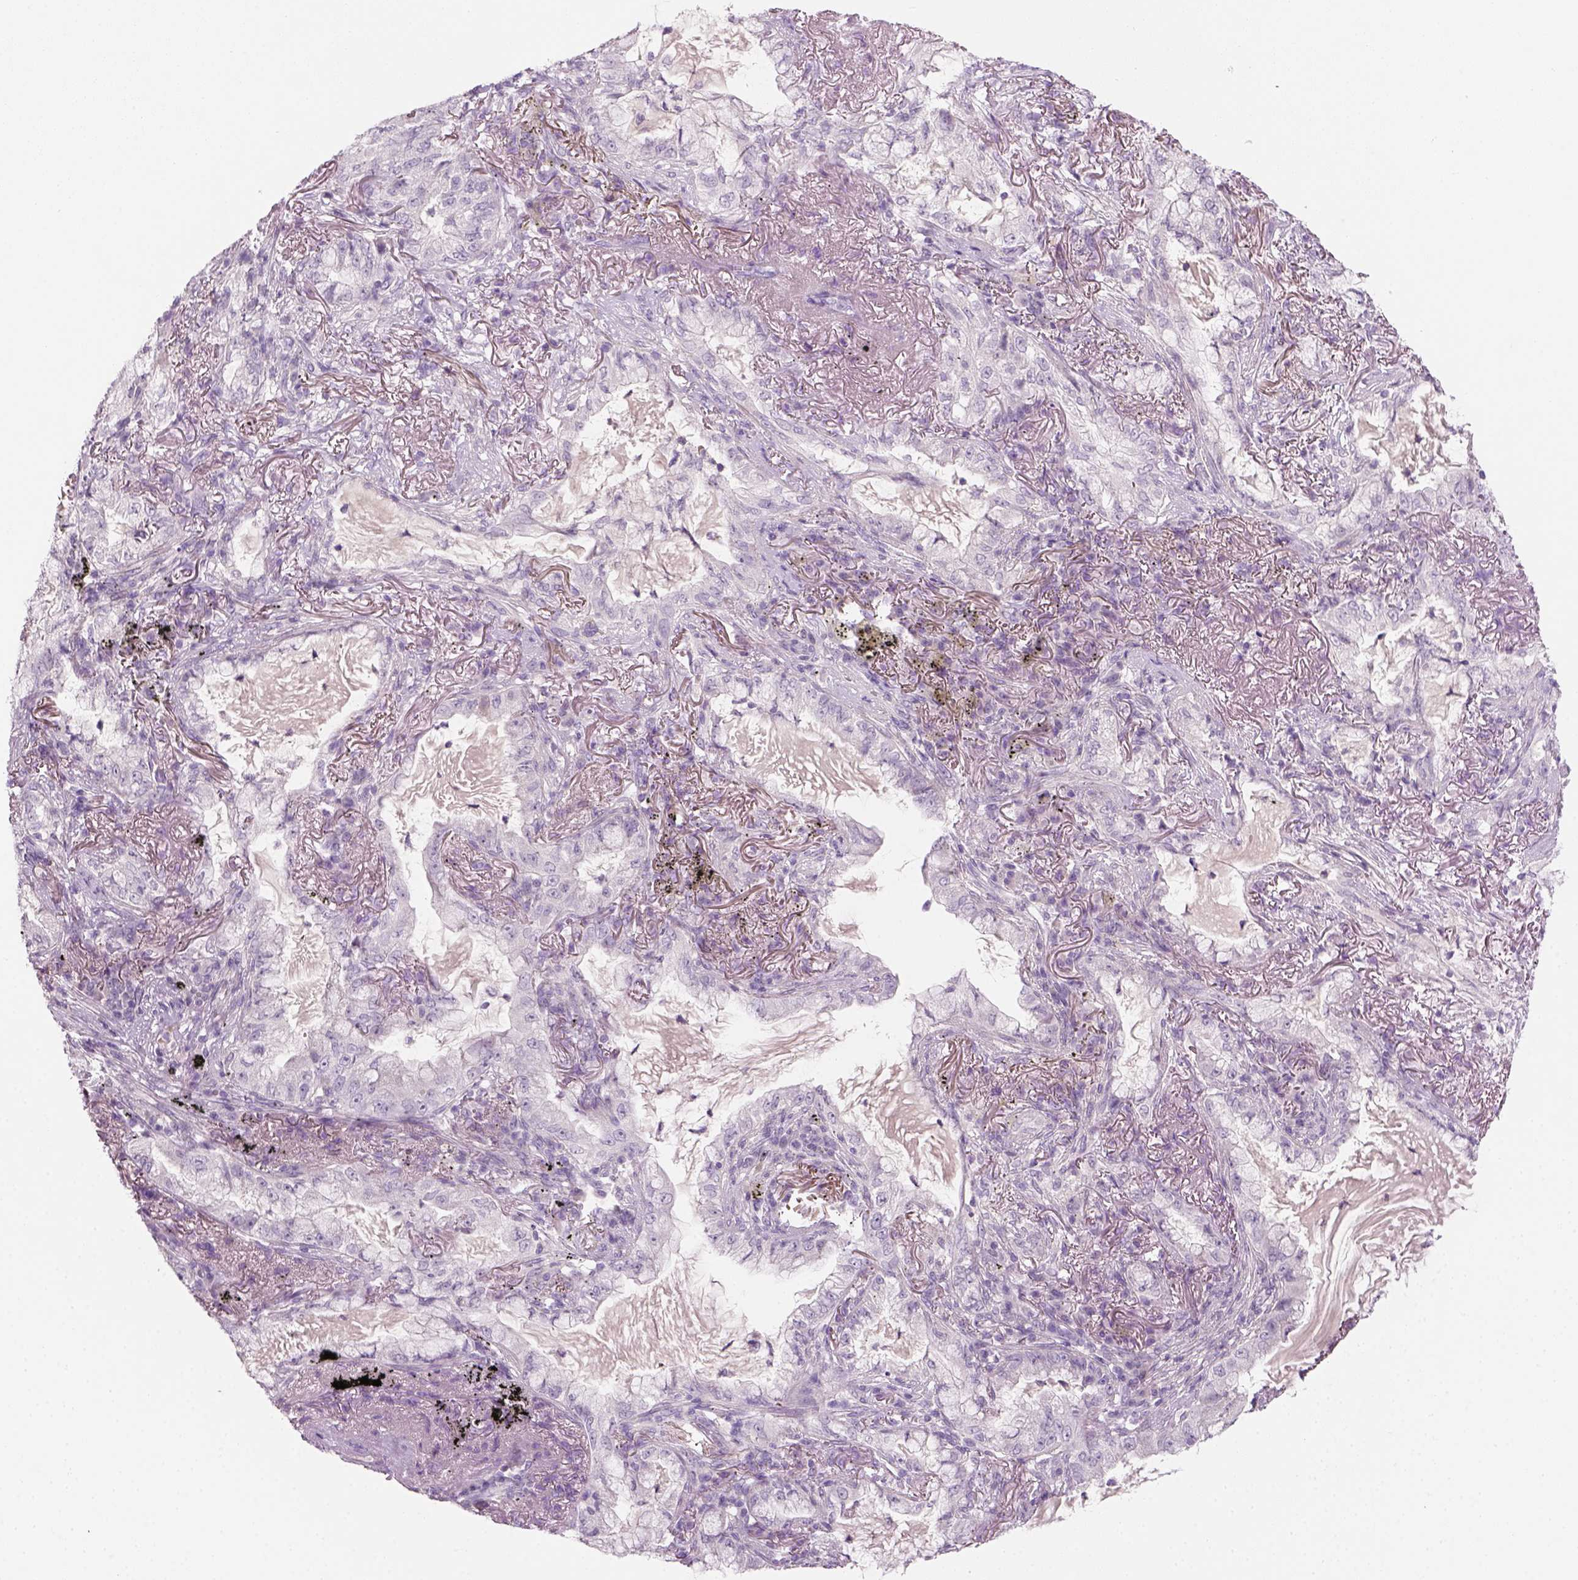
{"staining": {"intensity": "negative", "quantity": "none", "location": "none"}, "tissue": "lung cancer", "cell_type": "Tumor cells", "image_type": "cancer", "snomed": [{"axis": "morphology", "description": "Adenocarcinoma, NOS"}, {"axis": "topography", "description": "Lung"}], "caption": "A high-resolution histopathology image shows immunohistochemistry (IHC) staining of lung cancer (adenocarcinoma), which demonstrates no significant expression in tumor cells.", "gene": "GFI1B", "patient": {"sex": "female", "age": 73}}